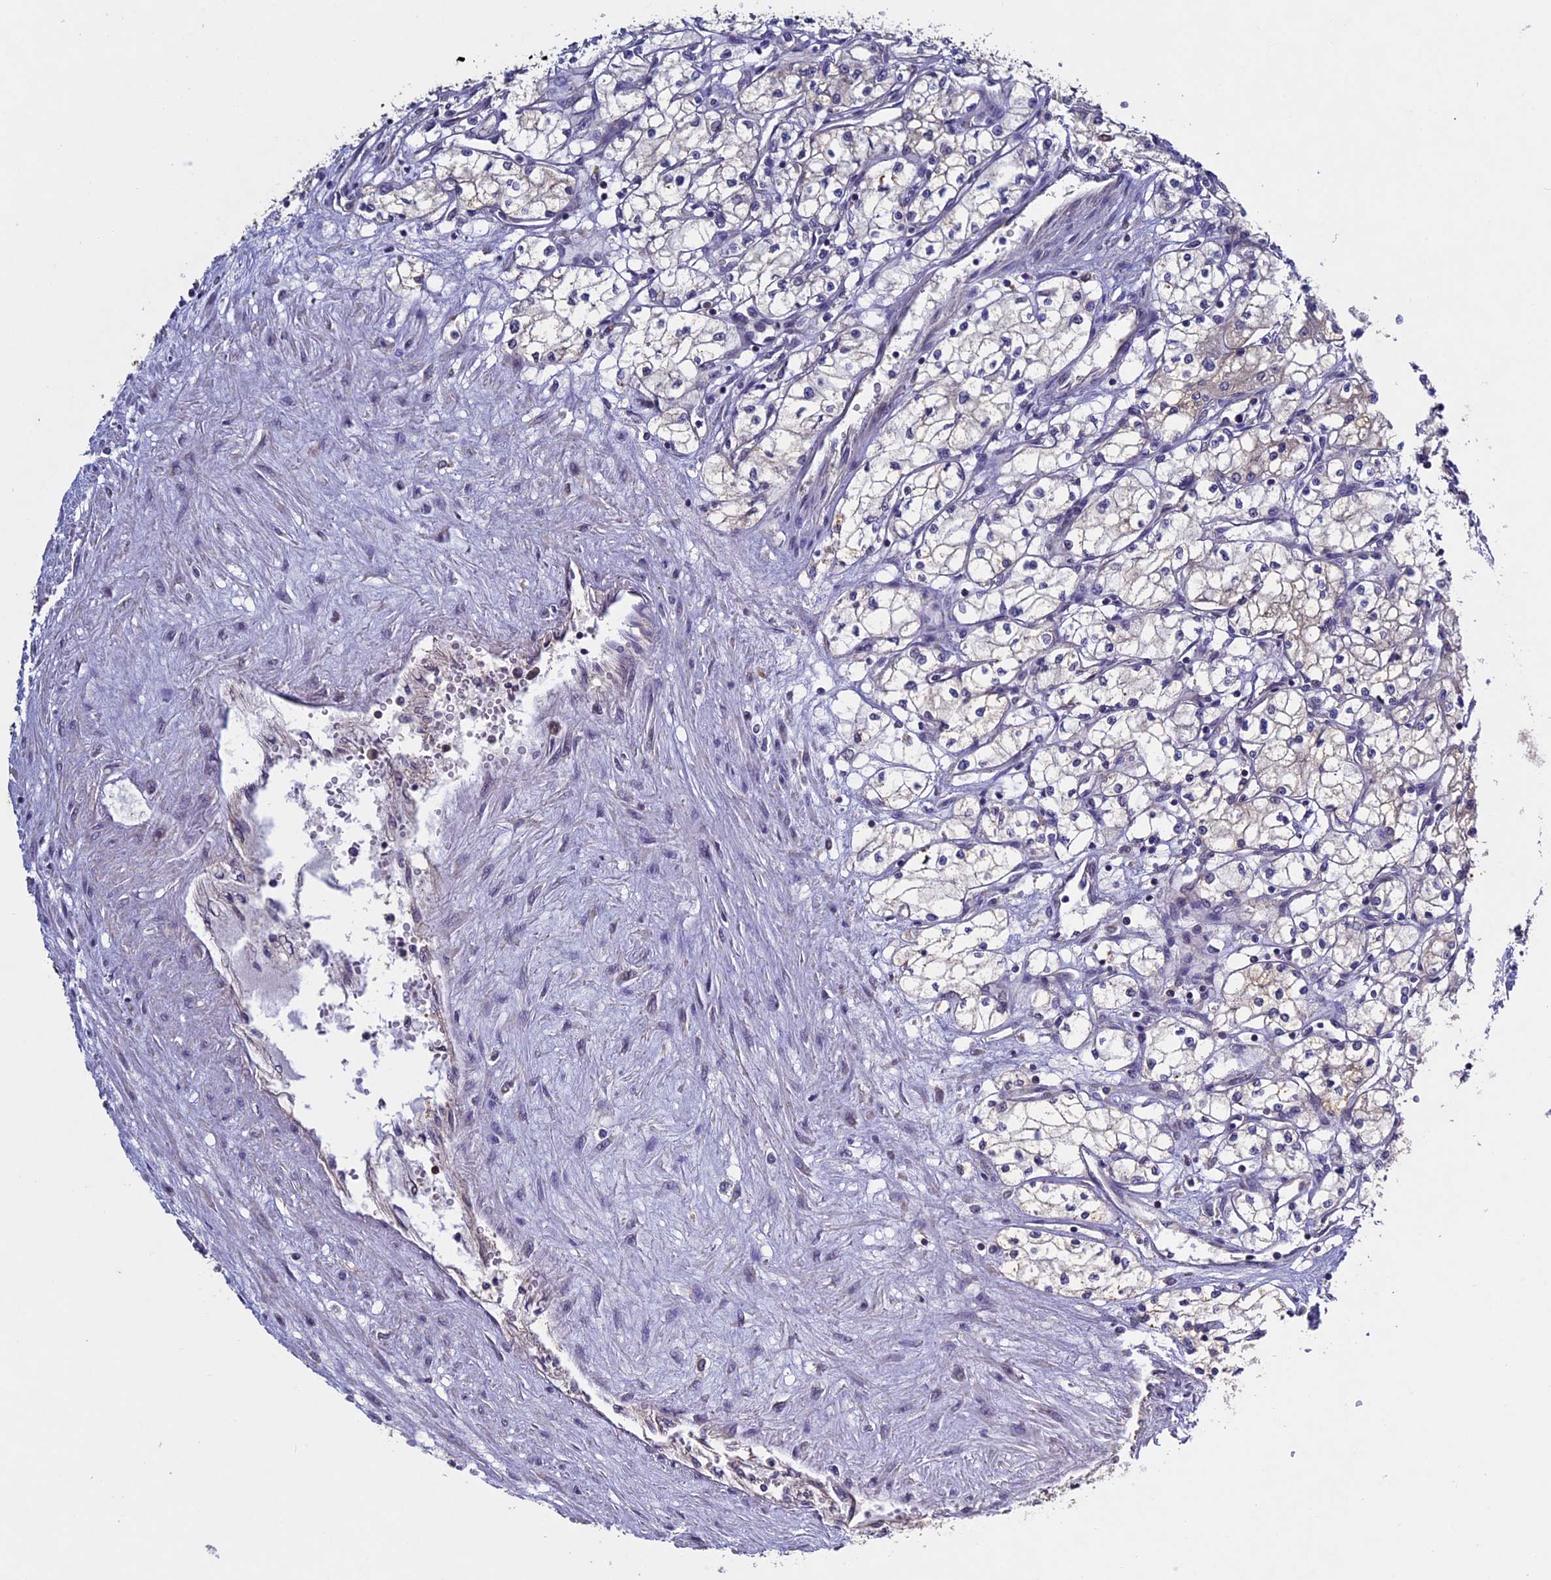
{"staining": {"intensity": "negative", "quantity": "none", "location": "none"}, "tissue": "renal cancer", "cell_type": "Tumor cells", "image_type": "cancer", "snomed": [{"axis": "morphology", "description": "Adenocarcinoma, NOS"}, {"axis": "topography", "description": "Kidney"}], "caption": "DAB (3,3'-diaminobenzidine) immunohistochemical staining of human renal cancer shows no significant positivity in tumor cells.", "gene": "RNF17", "patient": {"sex": "male", "age": 59}}